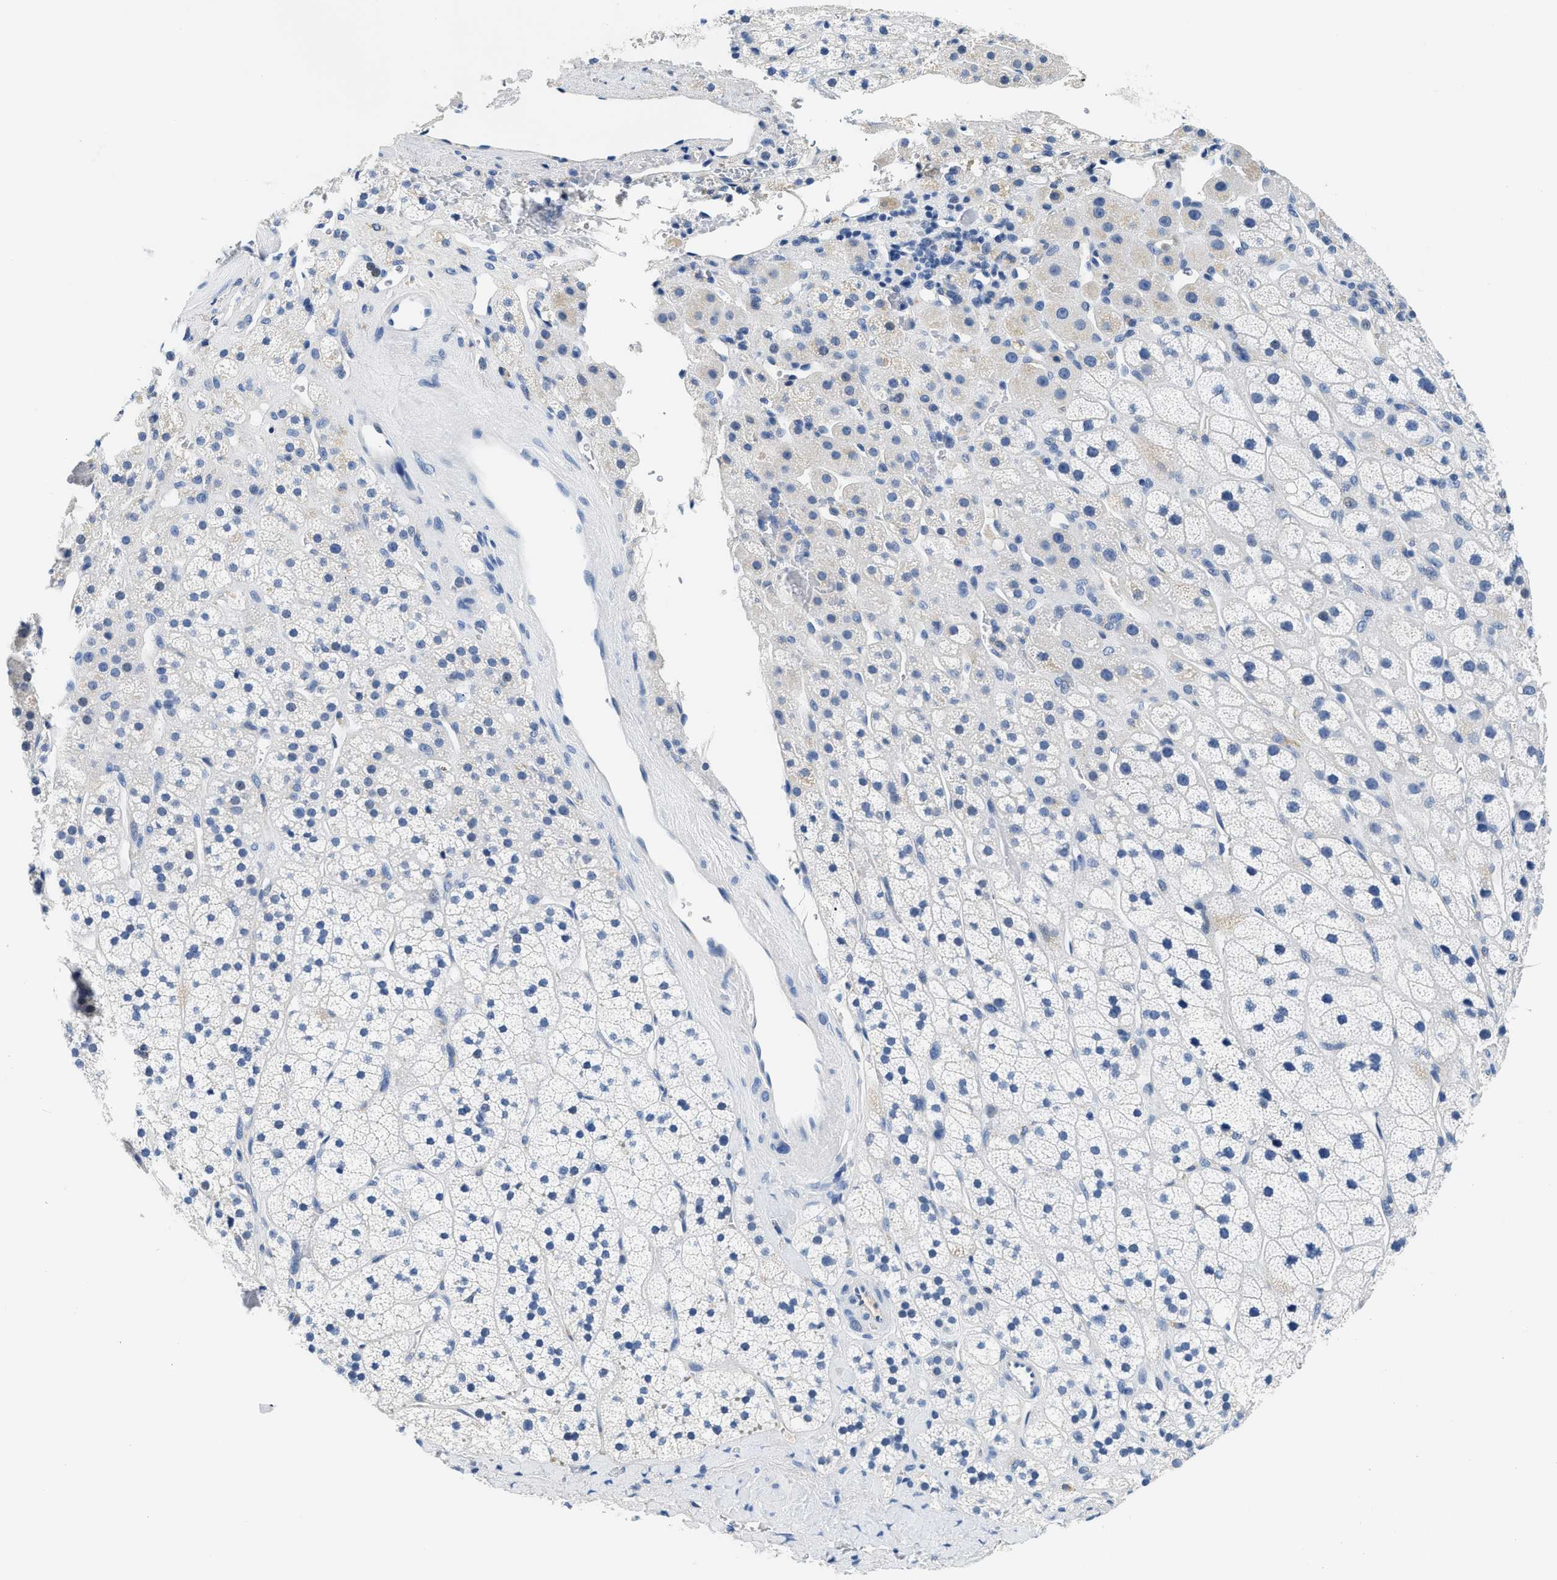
{"staining": {"intensity": "negative", "quantity": "none", "location": "none"}, "tissue": "adrenal gland", "cell_type": "Glandular cells", "image_type": "normal", "snomed": [{"axis": "morphology", "description": "Normal tissue, NOS"}, {"axis": "topography", "description": "Adrenal gland"}], "caption": "DAB immunohistochemical staining of unremarkable adrenal gland demonstrates no significant positivity in glandular cells.", "gene": "PCK2", "patient": {"sex": "male", "age": 56}}